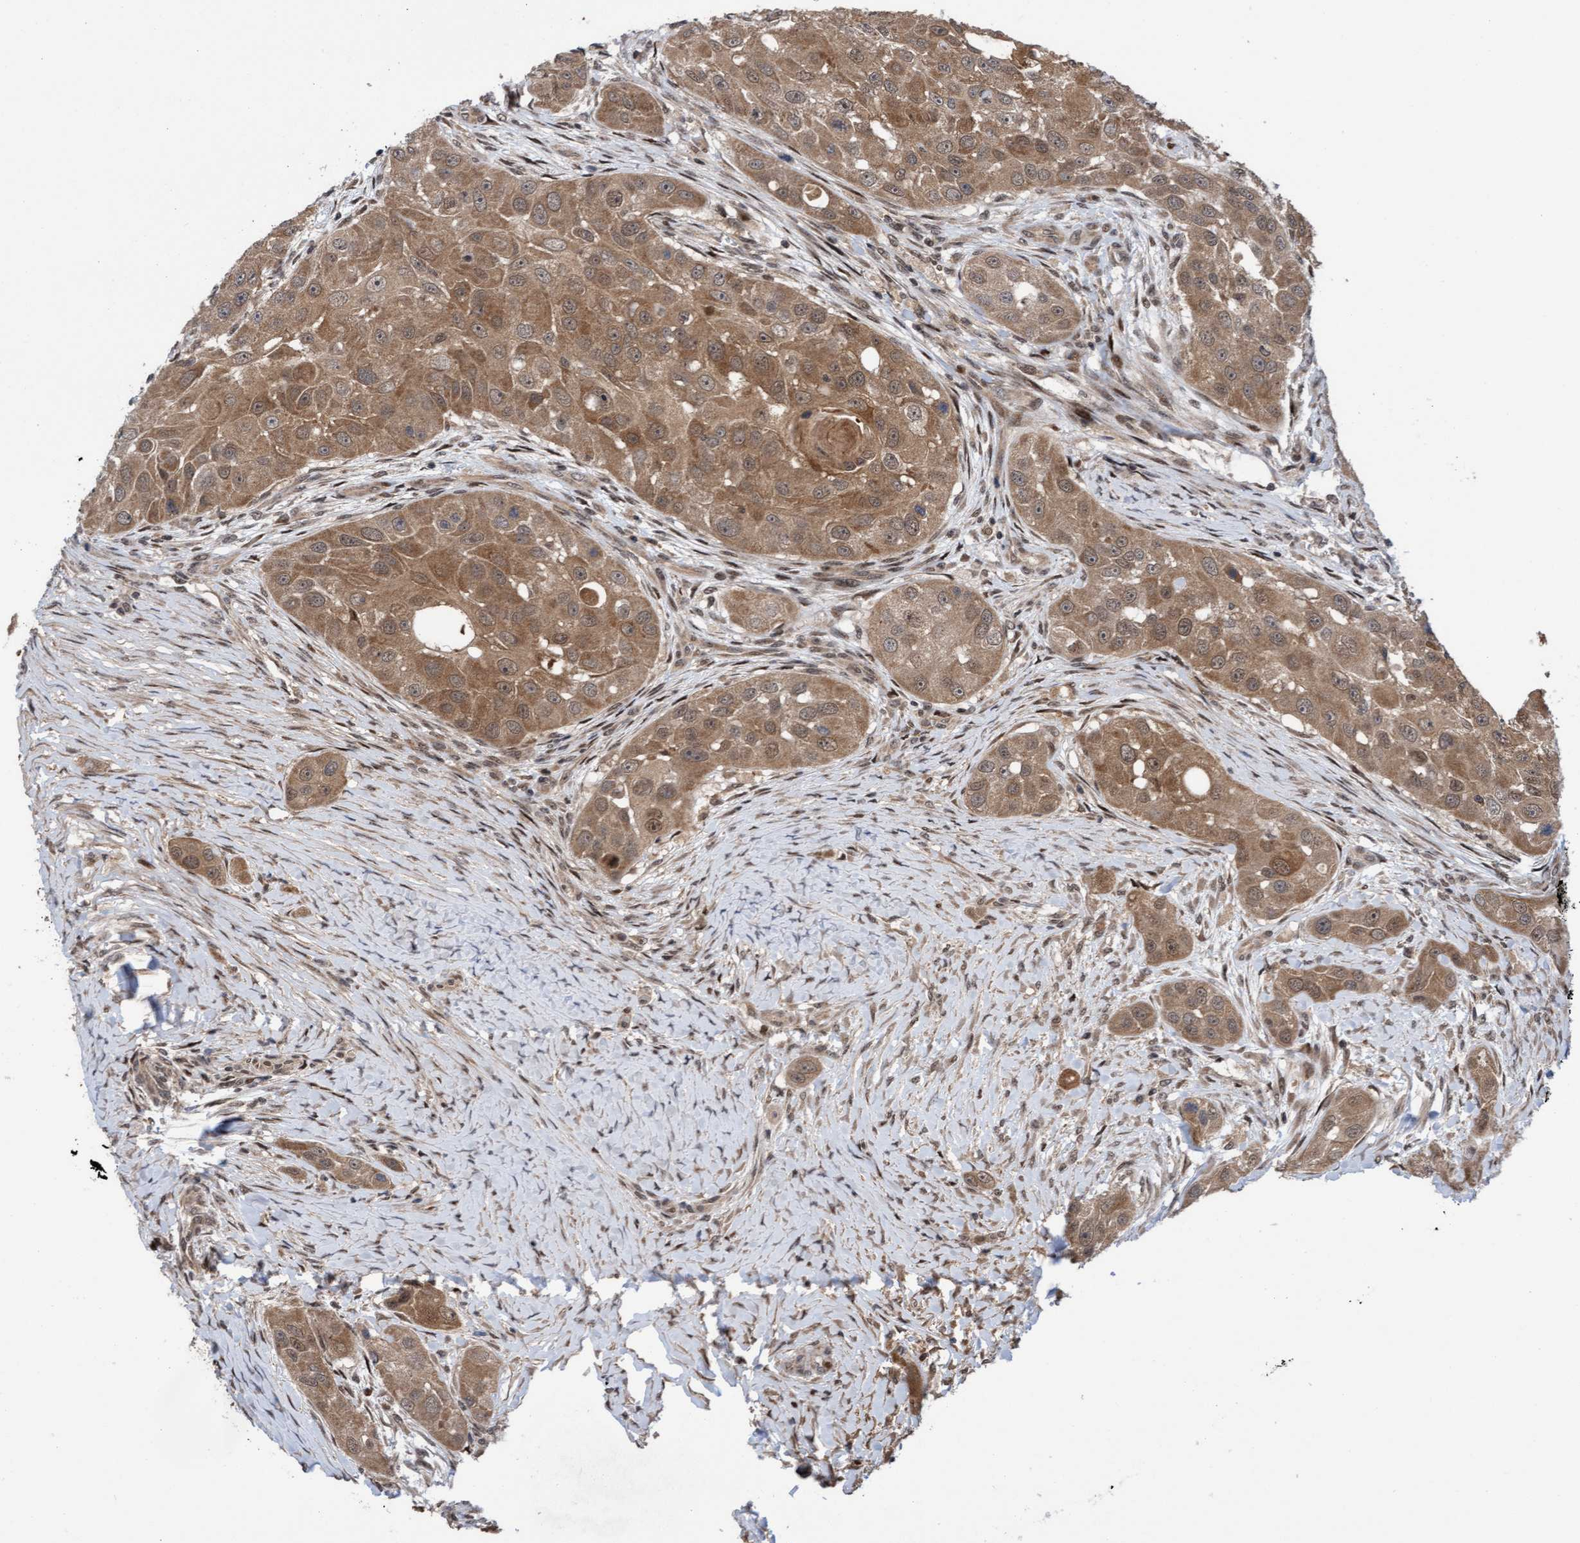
{"staining": {"intensity": "moderate", "quantity": ">75%", "location": "cytoplasmic/membranous"}, "tissue": "head and neck cancer", "cell_type": "Tumor cells", "image_type": "cancer", "snomed": [{"axis": "morphology", "description": "Normal tissue, NOS"}, {"axis": "morphology", "description": "Squamous cell carcinoma, NOS"}, {"axis": "topography", "description": "Skeletal muscle"}, {"axis": "topography", "description": "Head-Neck"}], "caption": "Protein analysis of head and neck cancer tissue demonstrates moderate cytoplasmic/membranous staining in approximately >75% of tumor cells.", "gene": "ITFG1", "patient": {"sex": "male", "age": 51}}